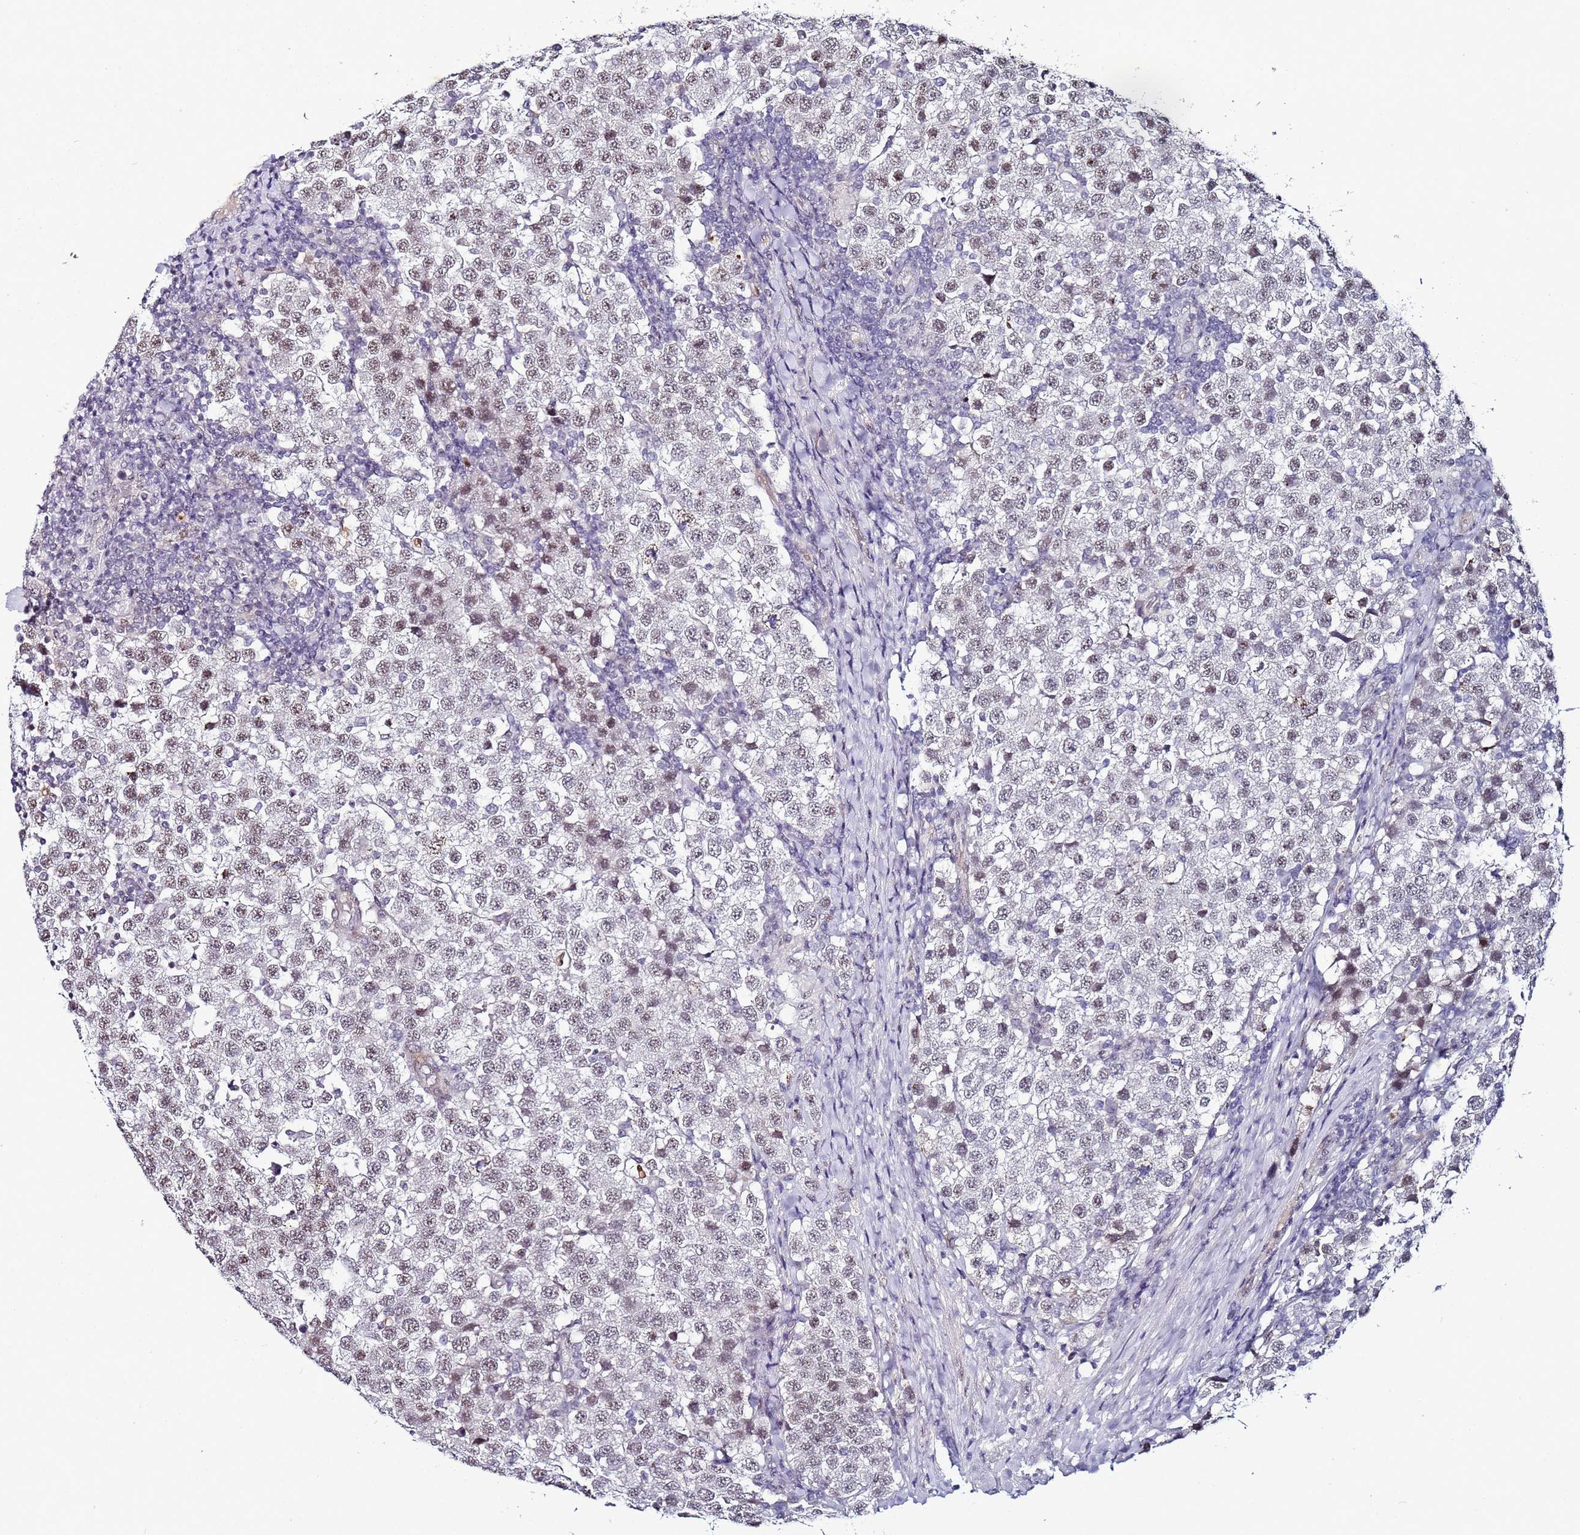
{"staining": {"intensity": "weak", "quantity": "25%-75%", "location": "nuclear"}, "tissue": "testis cancer", "cell_type": "Tumor cells", "image_type": "cancer", "snomed": [{"axis": "morphology", "description": "Seminoma, NOS"}, {"axis": "topography", "description": "Testis"}], "caption": "The histopathology image reveals staining of testis cancer, revealing weak nuclear protein expression (brown color) within tumor cells.", "gene": "PSMA7", "patient": {"sex": "male", "age": 34}}